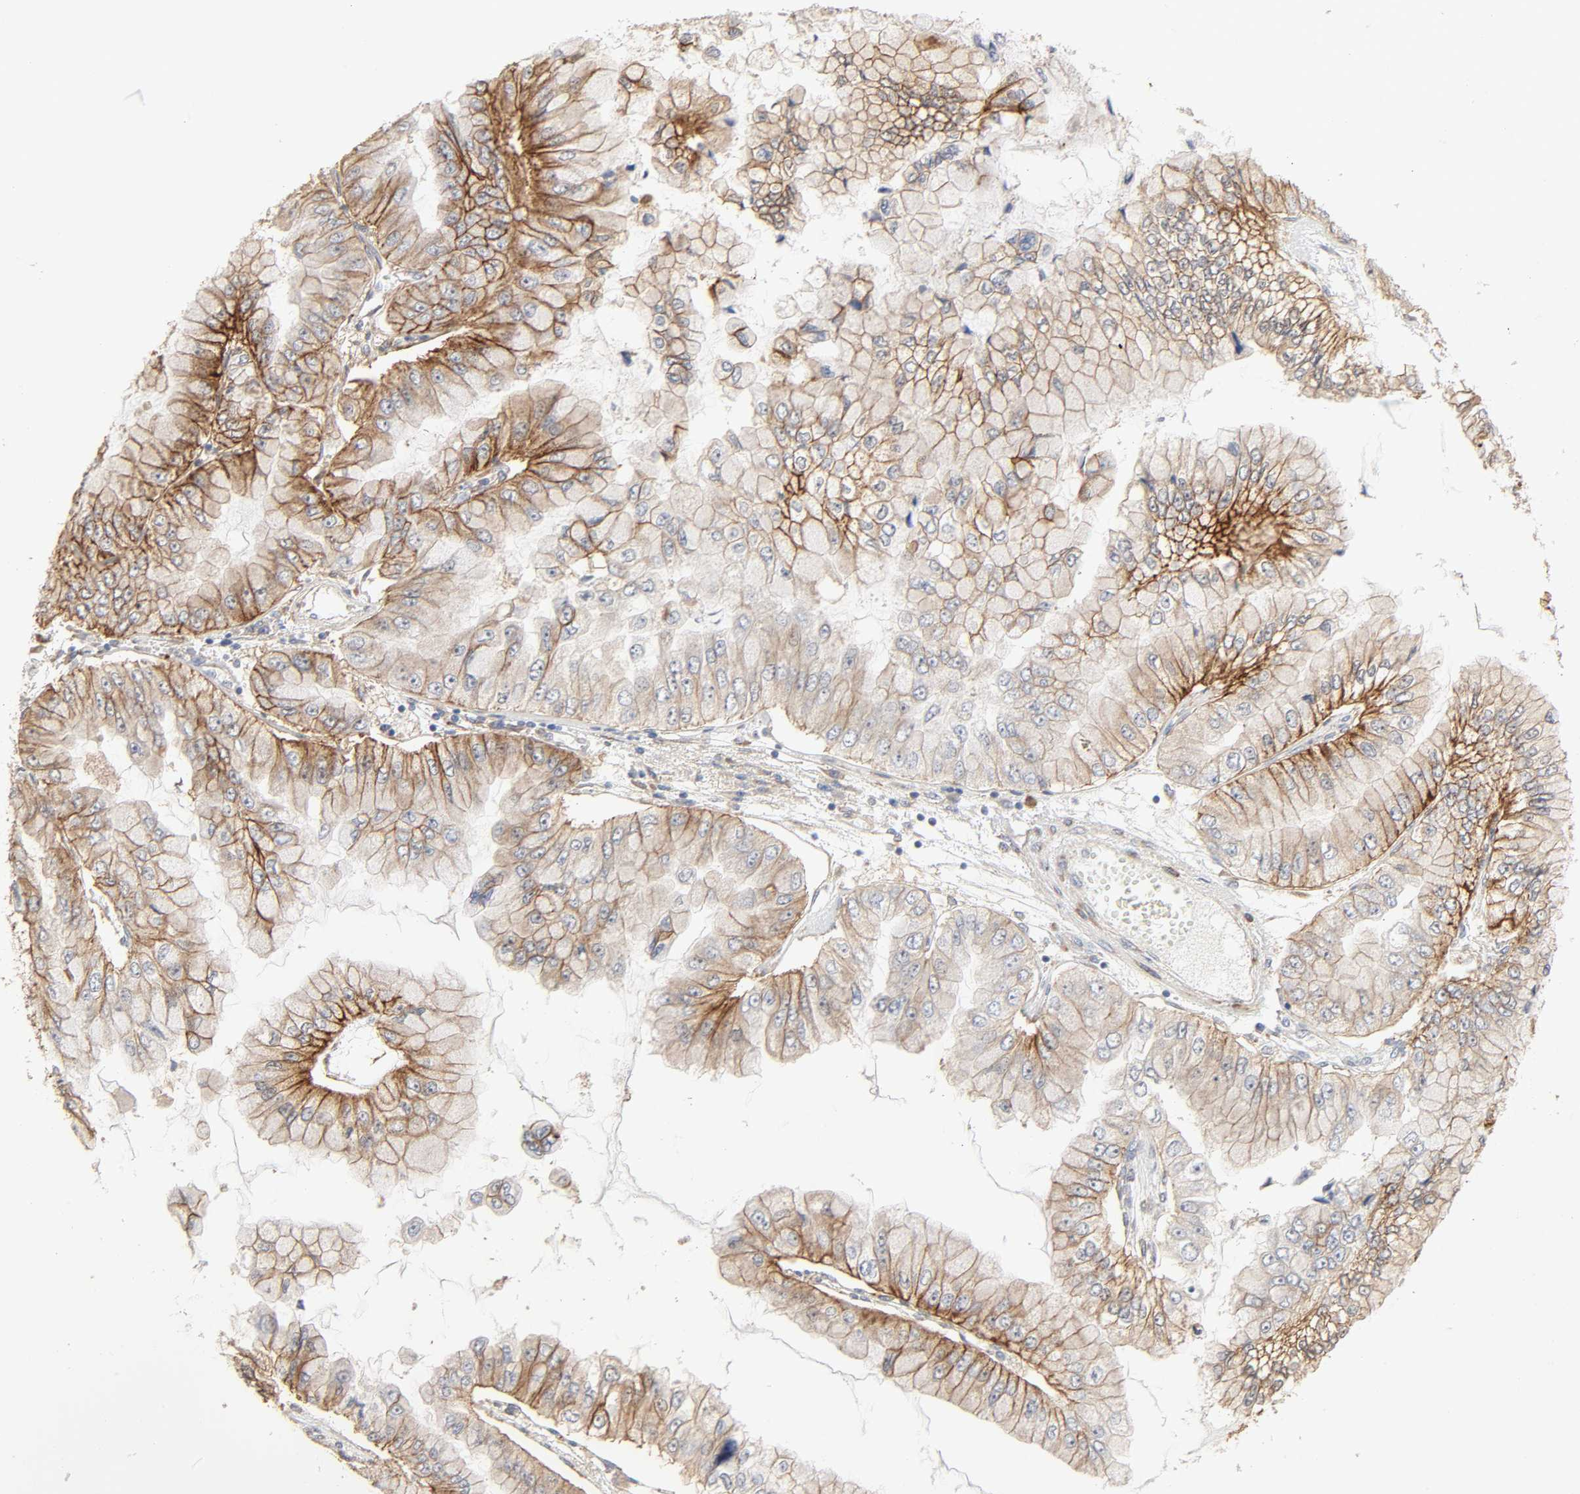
{"staining": {"intensity": "moderate", "quantity": ">75%", "location": "cytoplasmic/membranous"}, "tissue": "liver cancer", "cell_type": "Tumor cells", "image_type": "cancer", "snomed": [{"axis": "morphology", "description": "Cholangiocarcinoma"}, {"axis": "topography", "description": "Liver"}], "caption": "Immunohistochemistry (IHC) (DAB) staining of human cholangiocarcinoma (liver) shows moderate cytoplasmic/membranous protein positivity in about >75% of tumor cells. Using DAB (brown) and hematoxylin (blue) stains, captured at high magnification using brightfield microscopy.", "gene": "NDRG2", "patient": {"sex": "female", "age": 79}}